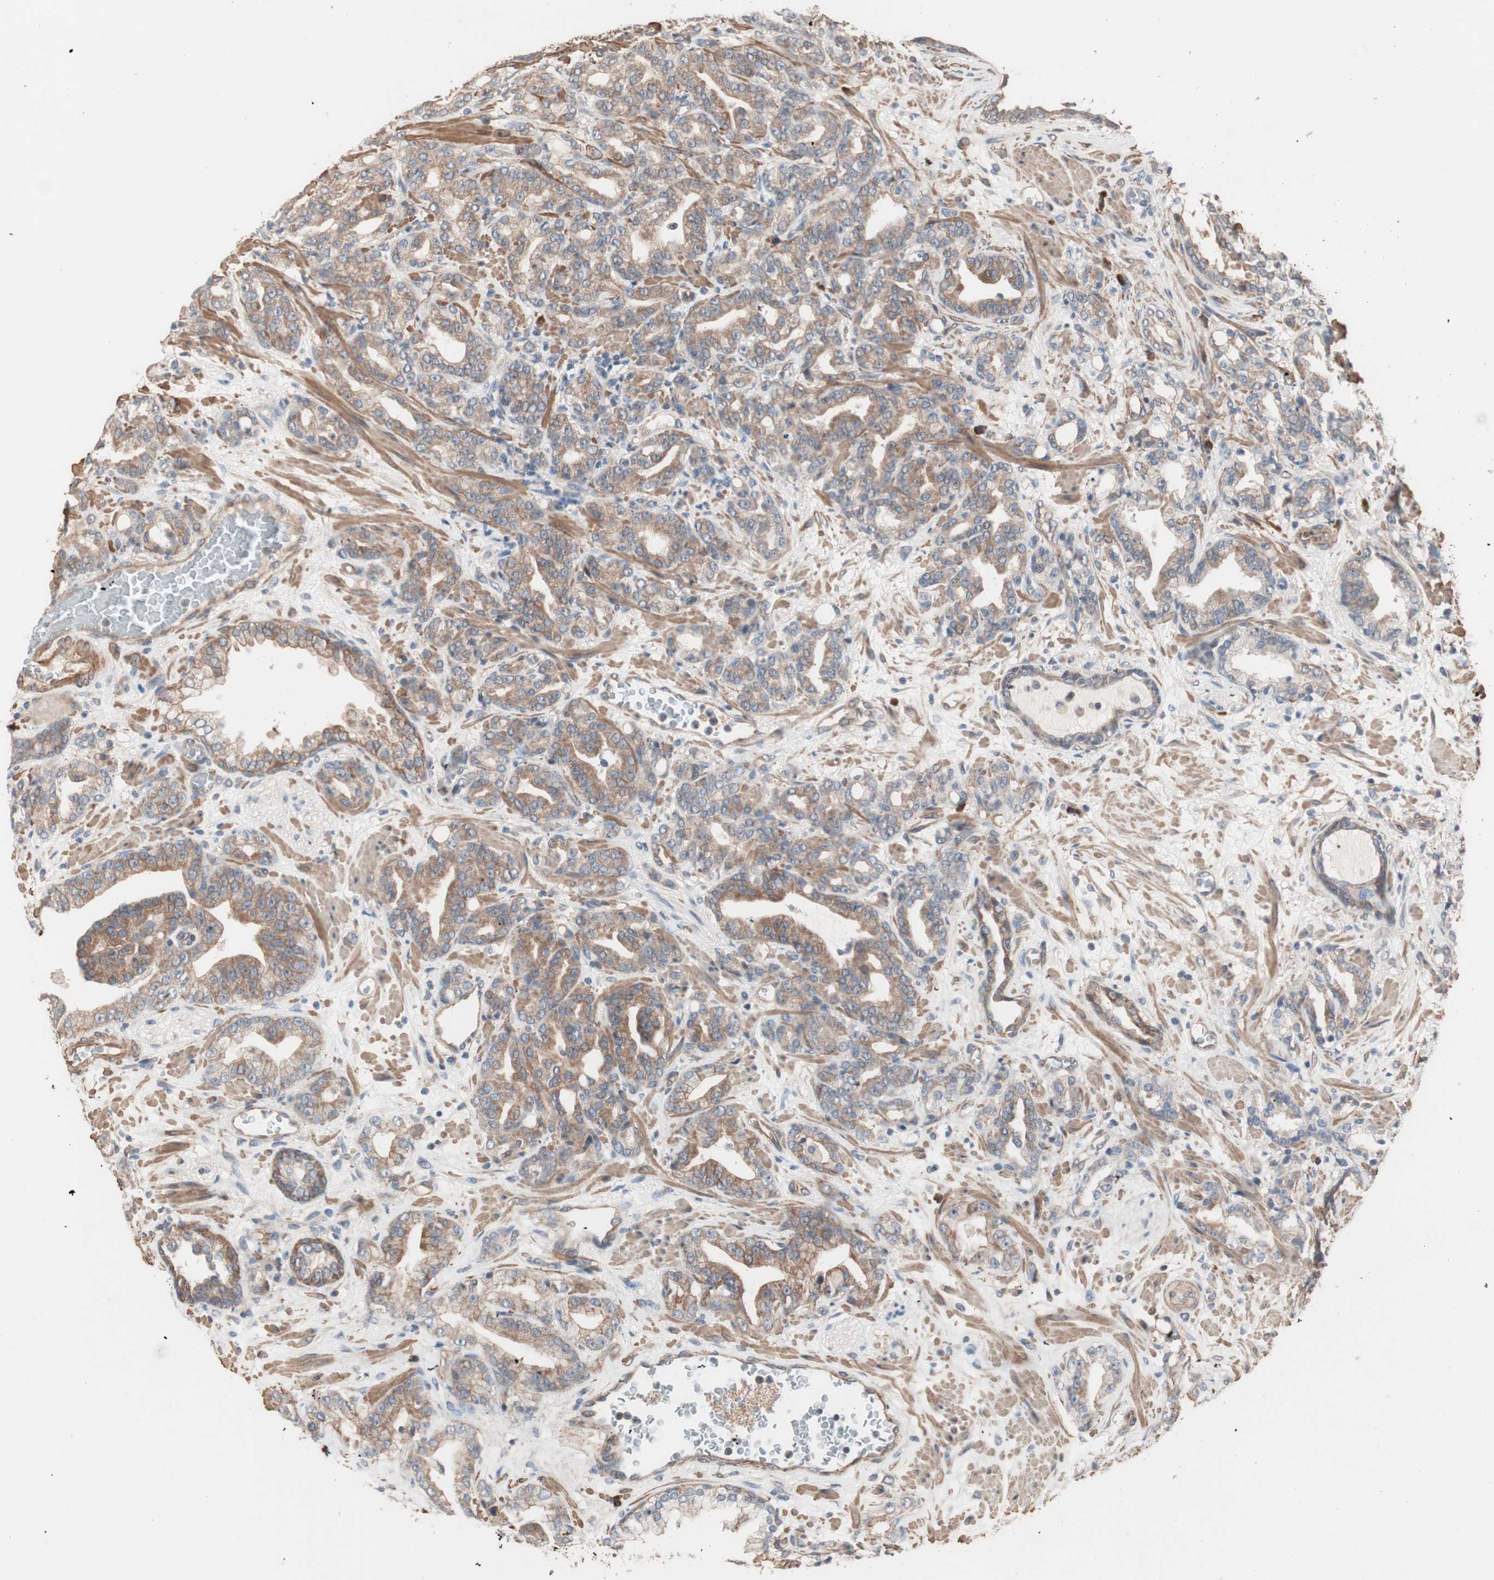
{"staining": {"intensity": "moderate", "quantity": ">75%", "location": "cytoplasmic/membranous"}, "tissue": "prostate cancer", "cell_type": "Tumor cells", "image_type": "cancer", "snomed": [{"axis": "morphology", "description": "Adenocarcinoma, Low grade"}, {"axis": "topography", "description": "Prostate"}], "caption": "DAB (3,3'-diaminobenzidine) immunohistochemical staining of prostate low-grade adenocarcinoma reveals moderate cytoplasmic/membranous protein expression in about >75% of tumor cells.", "gene": "ALG5", "patient": {"sex": "male", "age": 63}}